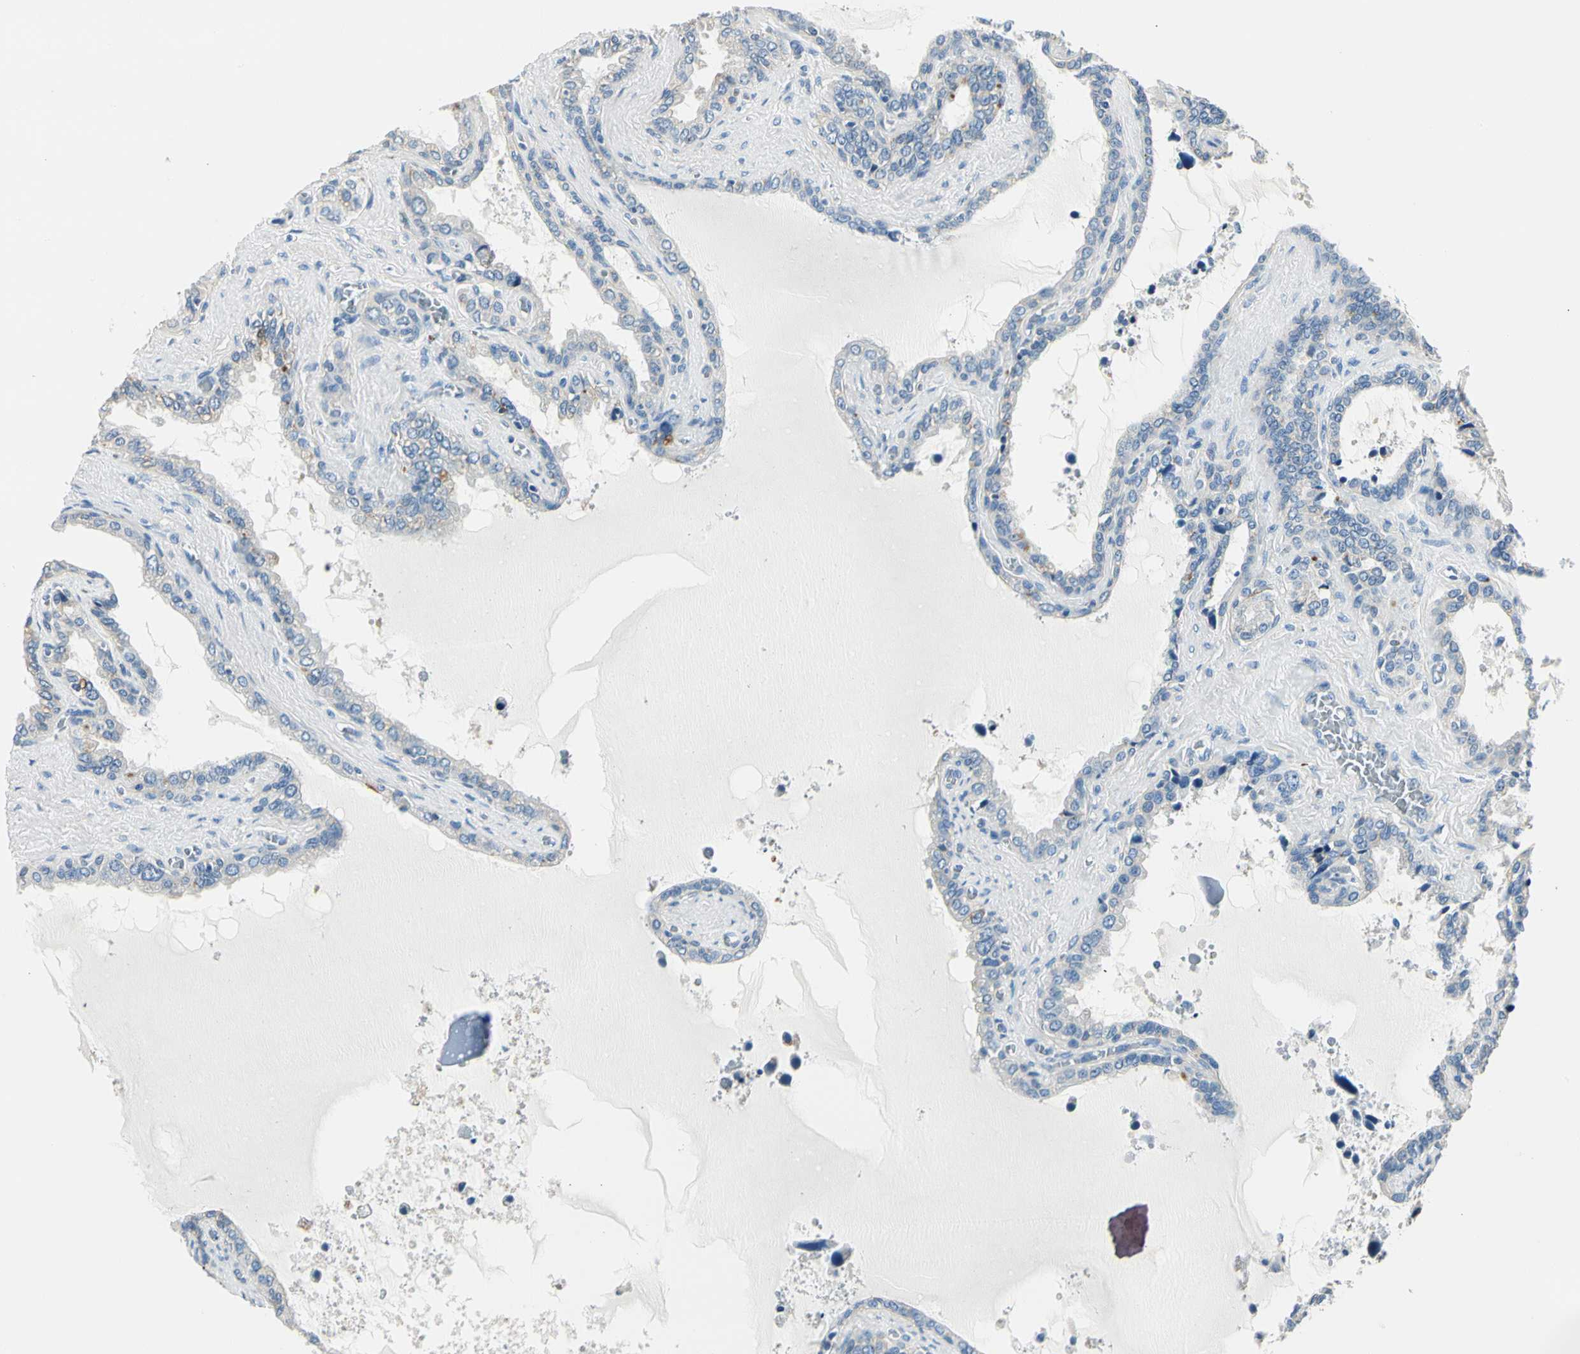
{"staining": {"intensity": "weak", "quantity": "25%-75%", "location": "cytoplasmic/membranous"}, "tissue": "seminal vesicle", "cell_type": "Glandular cells", "image_type": "normal", "snomed": [{"axis": "morphology", "description": "Normal tissue, NOS"}, {"axis": "topography", "description": "Seminal veicle"}], "caption": "A low amount of weak cytoplasmic/membranous positivity is appreciated in approximately 25%-75% of glandular cells in normal seminal vesicle. The staining was performed using DAB (3,3'-diaminobenzidine) to visualize the protein expression in brown, while the nuclei were stained in blue with hematoxylin (Magnification: 20x).", "gene": "TGFBR3", "patient": {"sex": "male", "age": 46}}